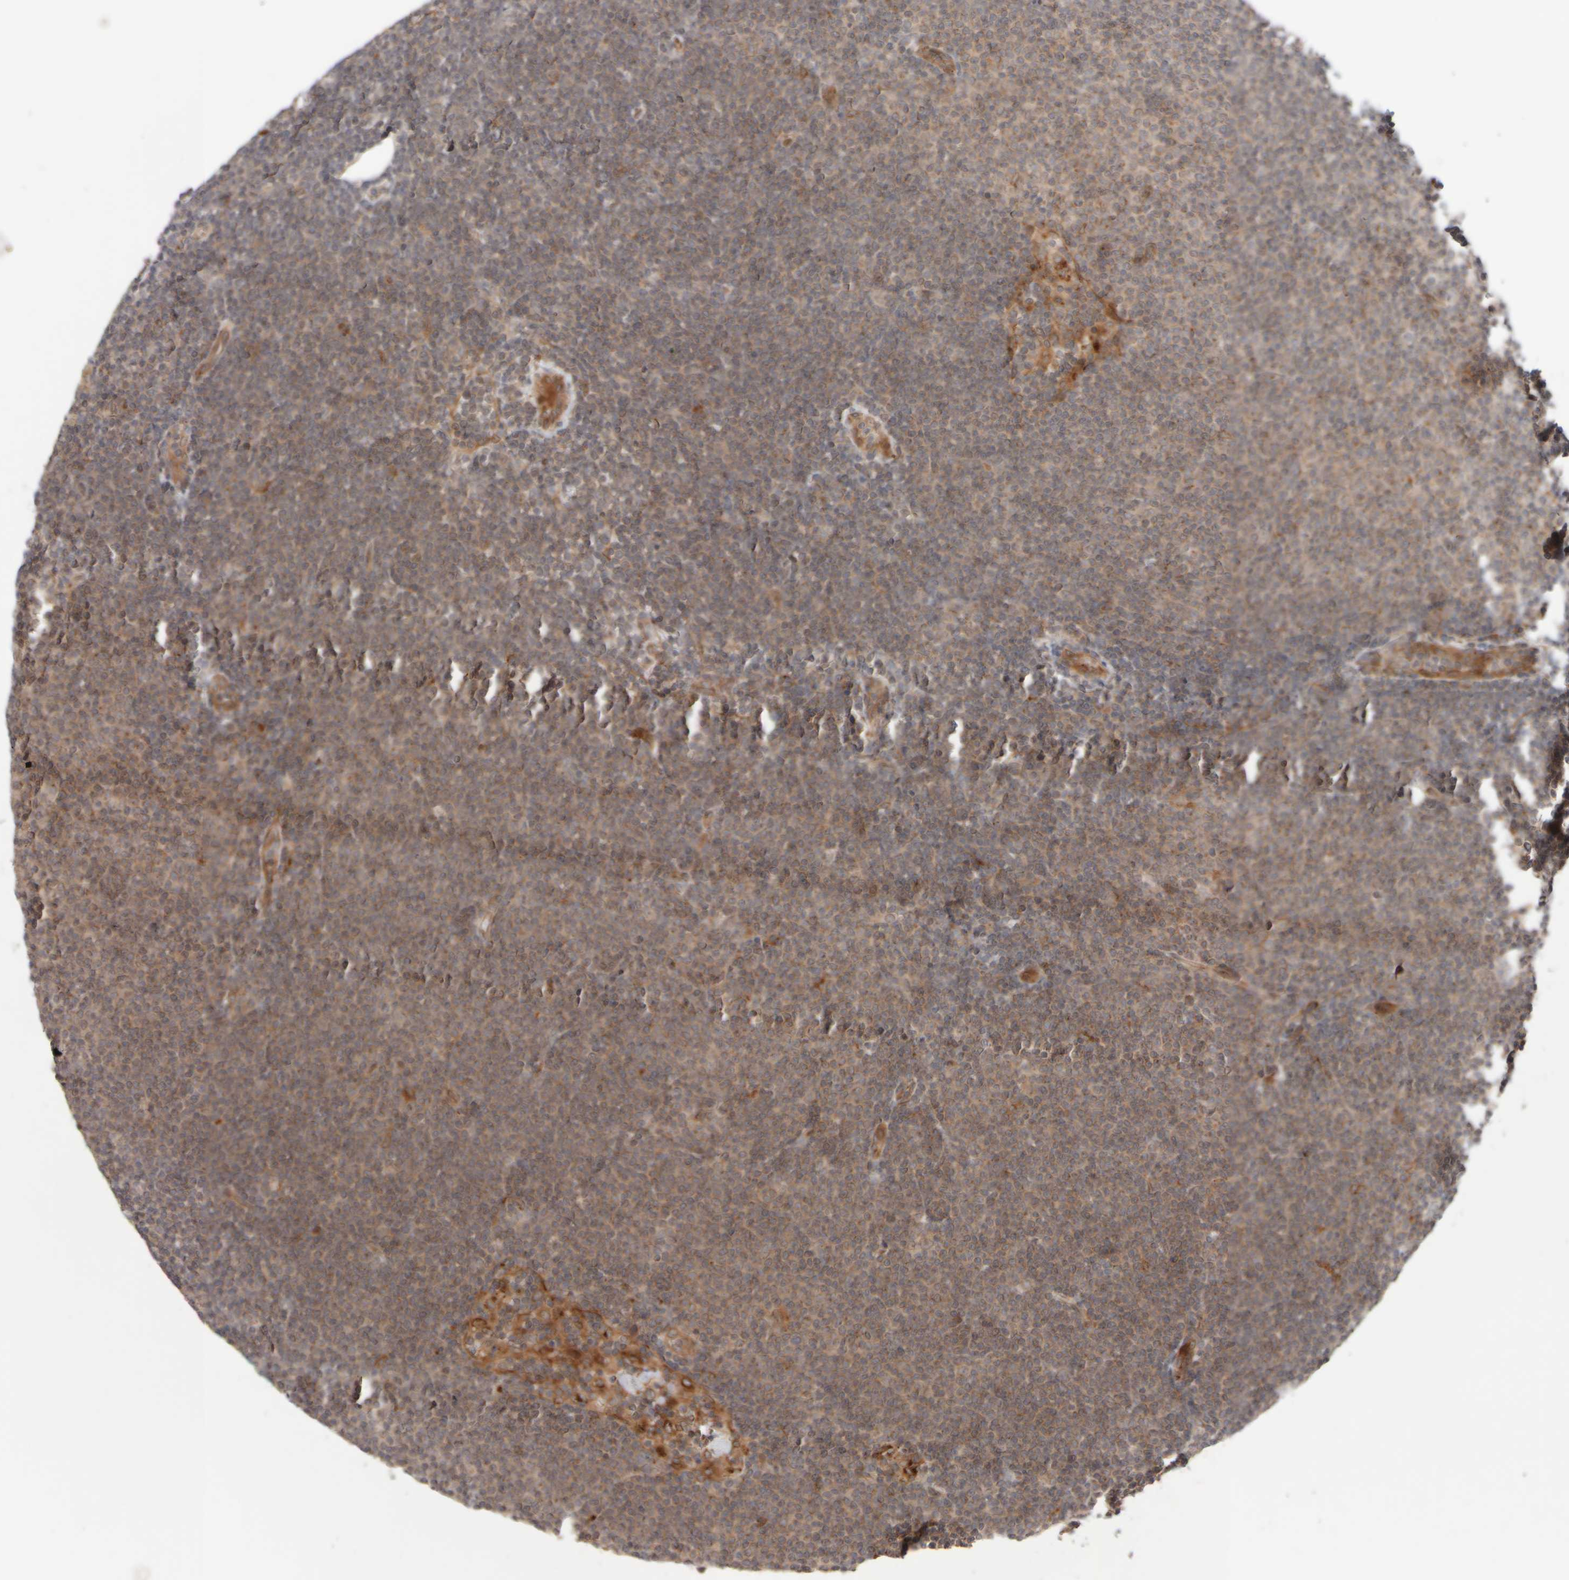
{"staining": {"intensity": "weak", "quantity": ">75%", "location": "cytoplasmic/membranous"}, "tissue": "lymphoma", "cell_type": "Tumor cells", "image_type": "cancer", "snomed": [{"axis": "morphology", "description": "Malignant lymphoma, non-Hodgkin's type, Low grade"}, {"axis": "topography", "description": "Lymph node"}], "caption": "Protein staining of malignant lymphoma, non-Hodgkin's type (low-grade) tissue demonstrates weak cytoplasmic/membranous staining in approximately >75% of tumor cells.", "gene": "GCN1", "patient": {"sex": "female", "age": 53}}